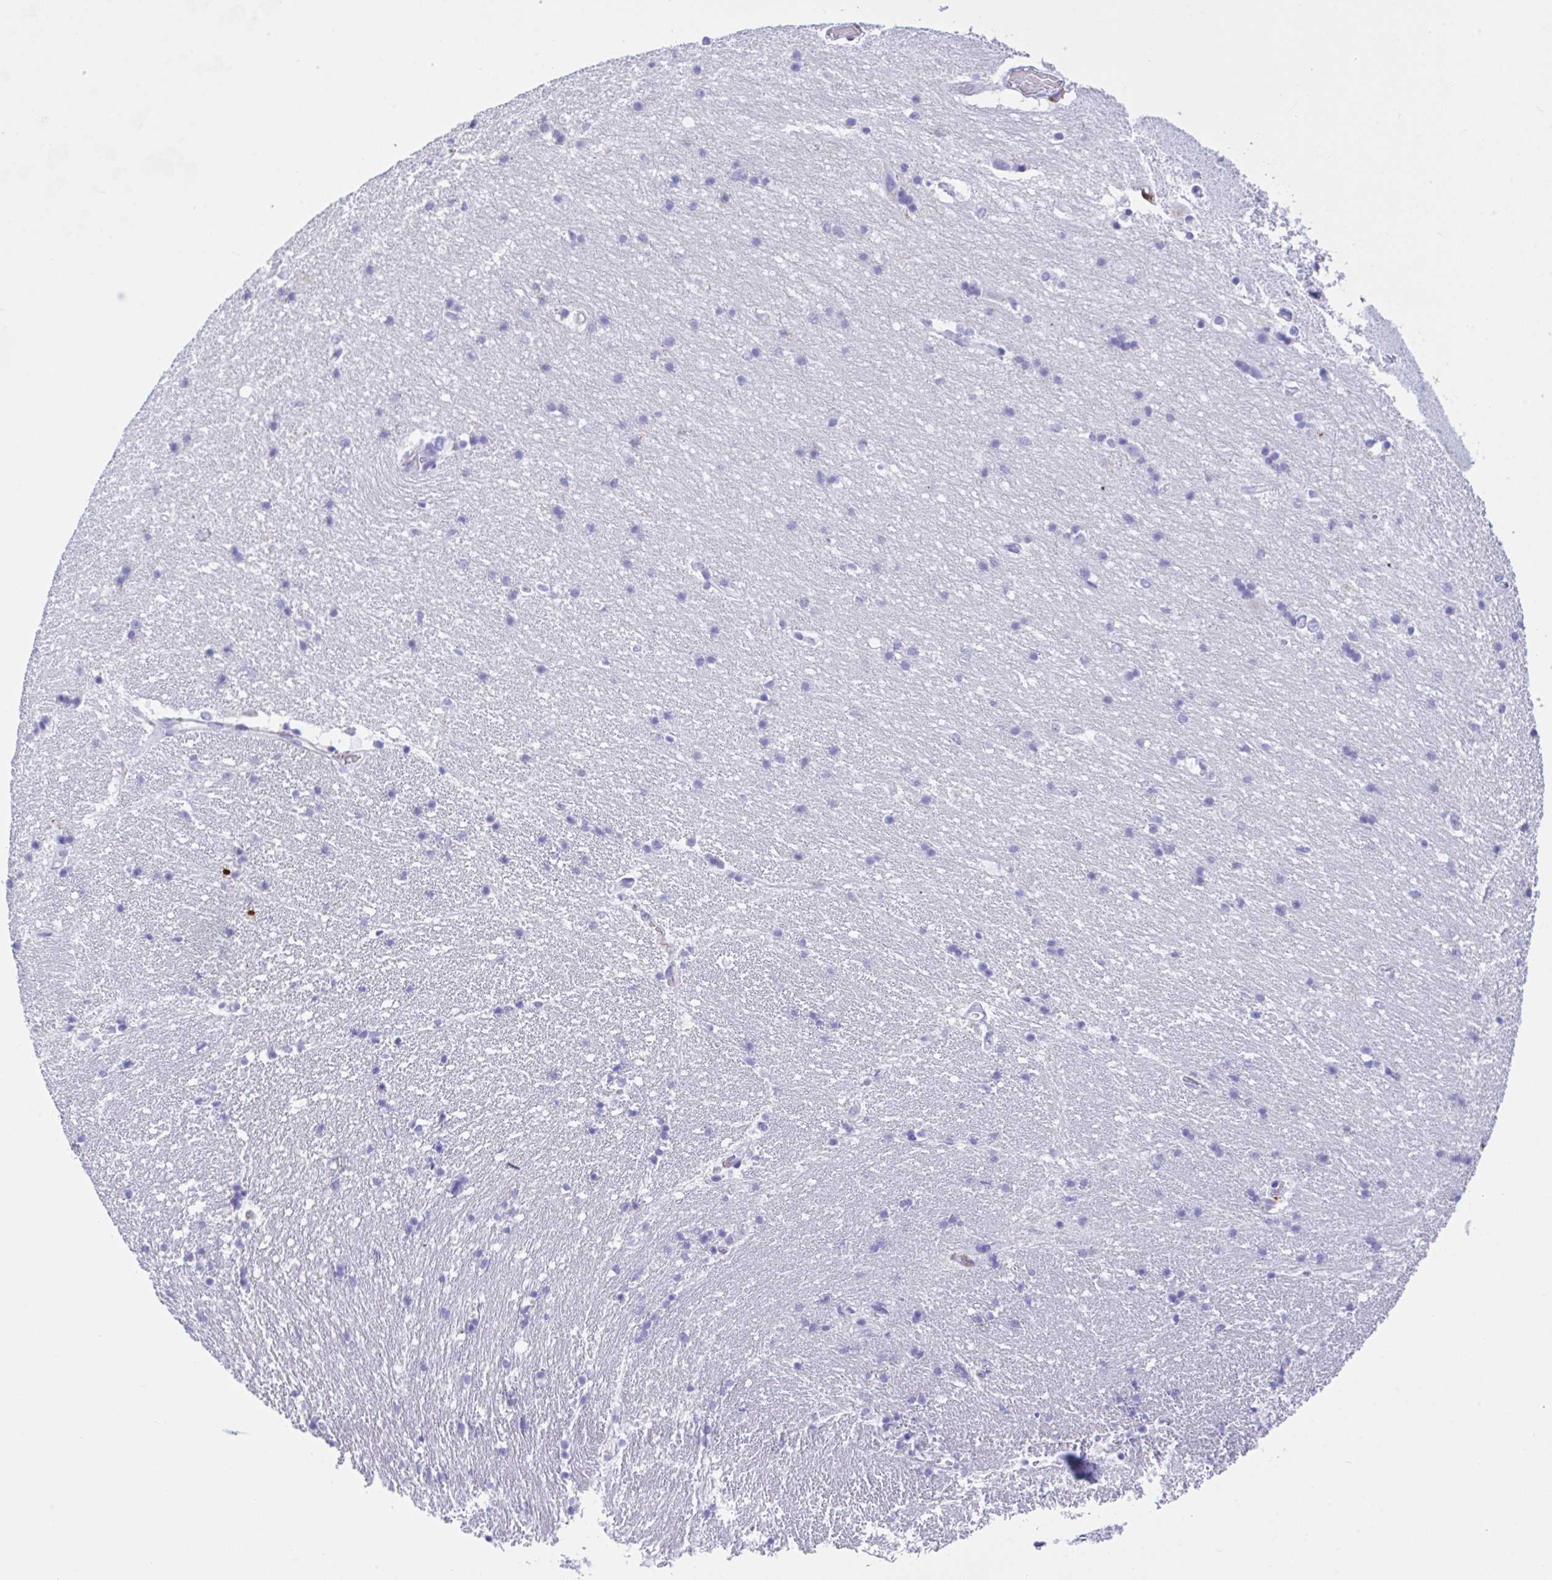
{"staining": {"intensity": "negative", "quantity": "none", "location": "none"}, "tissue": "hippocampus", "cell_type": "Glial cells", "image_type": "normal", "snomed": [{"axis": "morphology", "description": "Normal tissue, NOS"}, {"axis": "topography", "description": "Hippocampus"}], "caption": "High power microscopy micrograph of an IHC histopathology image of unremarkable hippocampus, revealing no significant staining in glial cells. Brightfield microscopy of immunohistochemistry (IHC) stained with DAB (3,3'-diaminobenzidine) (brown) and hematoxylin (blue), captured at high magnification.", "gene": "NDUFAF8", "patient": {"sex": "male", "age": 63}}